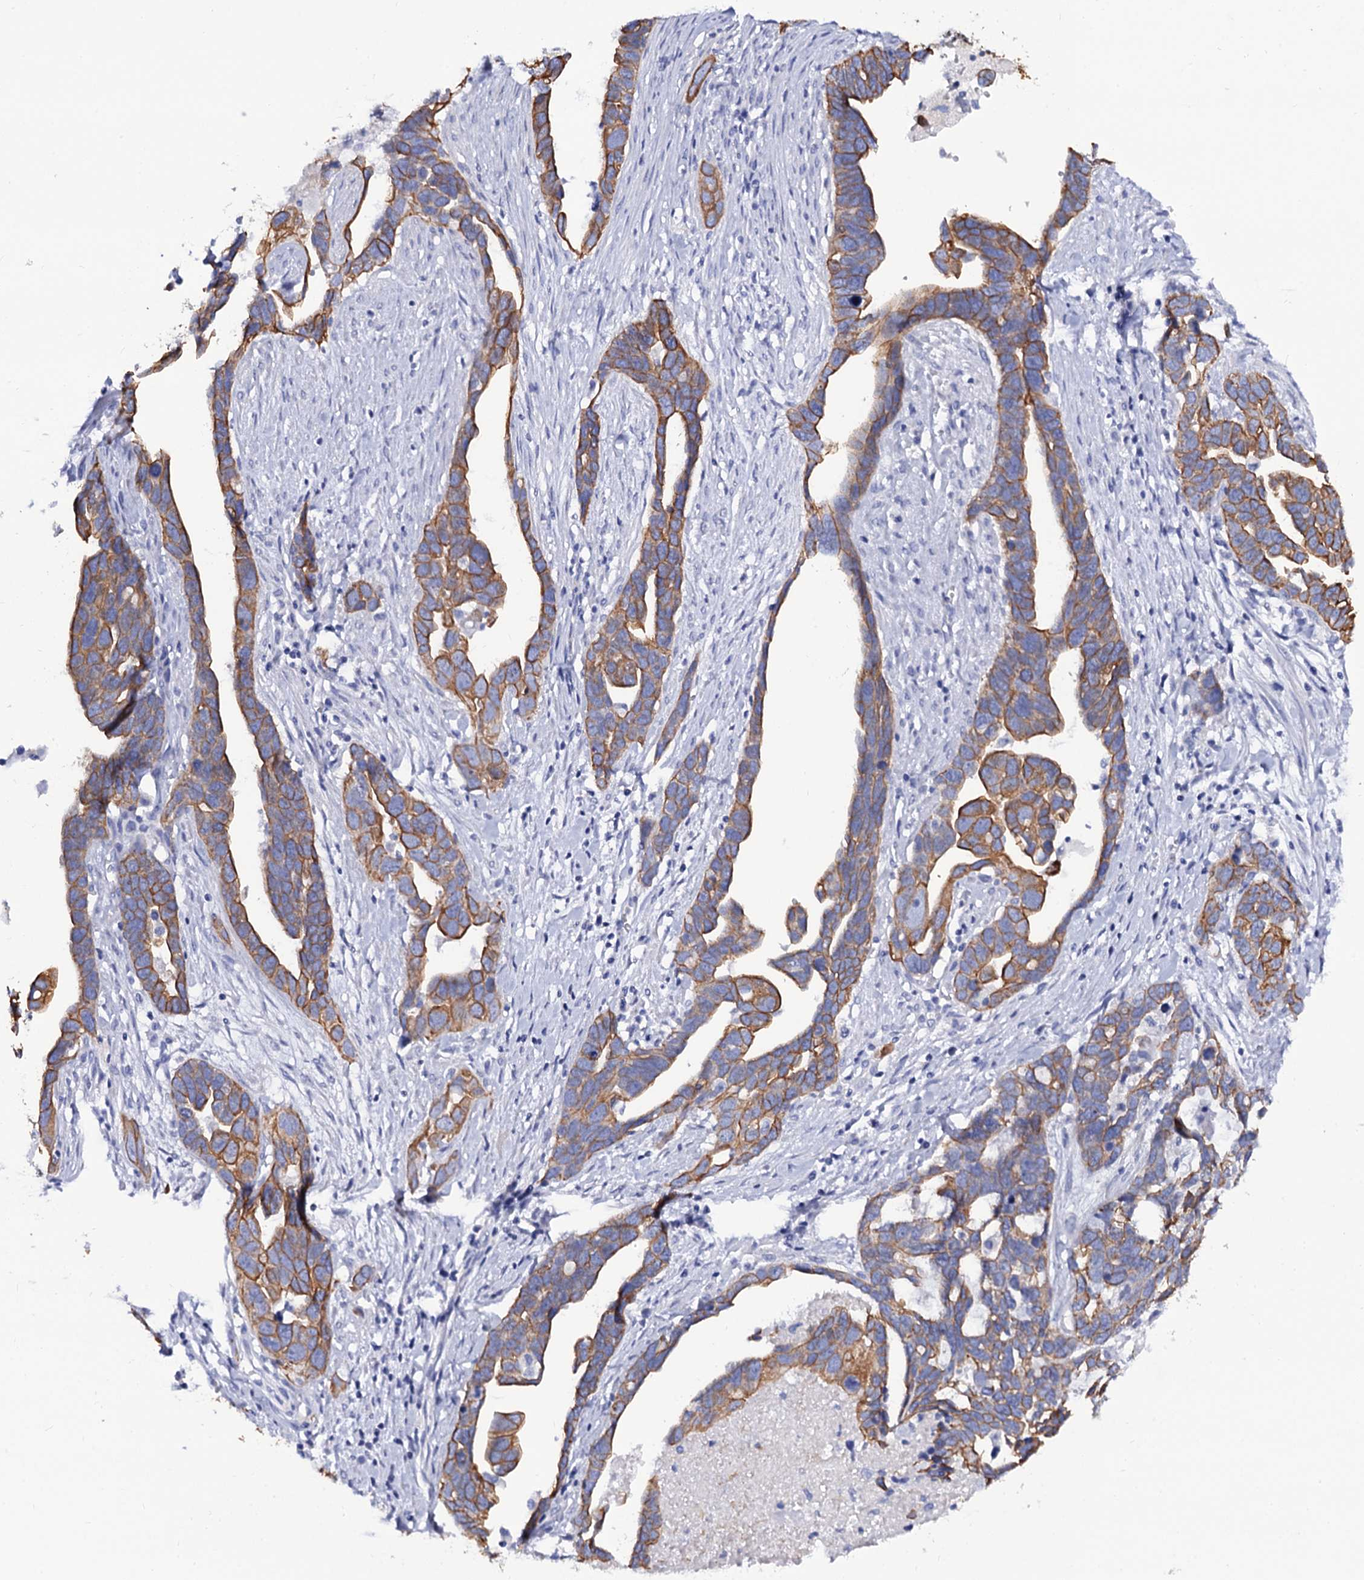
{"staining": {"intensity": "moderate", "quantity": ">75%", "location": "cytoplasmic/membranous"}, "tissue": "ovarian cancer", "cell_type": "Tumor cells", "image_type": "cancer", "snomed": [{"axis": "morphology", "description": "Cystadenocarcinoma, serous, NOS"}, {"axis": "topography", "description": "Ovary"}], "caption": "Ovarian cancer tissue exhibits moderate cytoplasmic/membranous positivity in about >75% of tumor cells", "gene": "RAB3IP", "patient": {"sex": "female", "age": 54}}